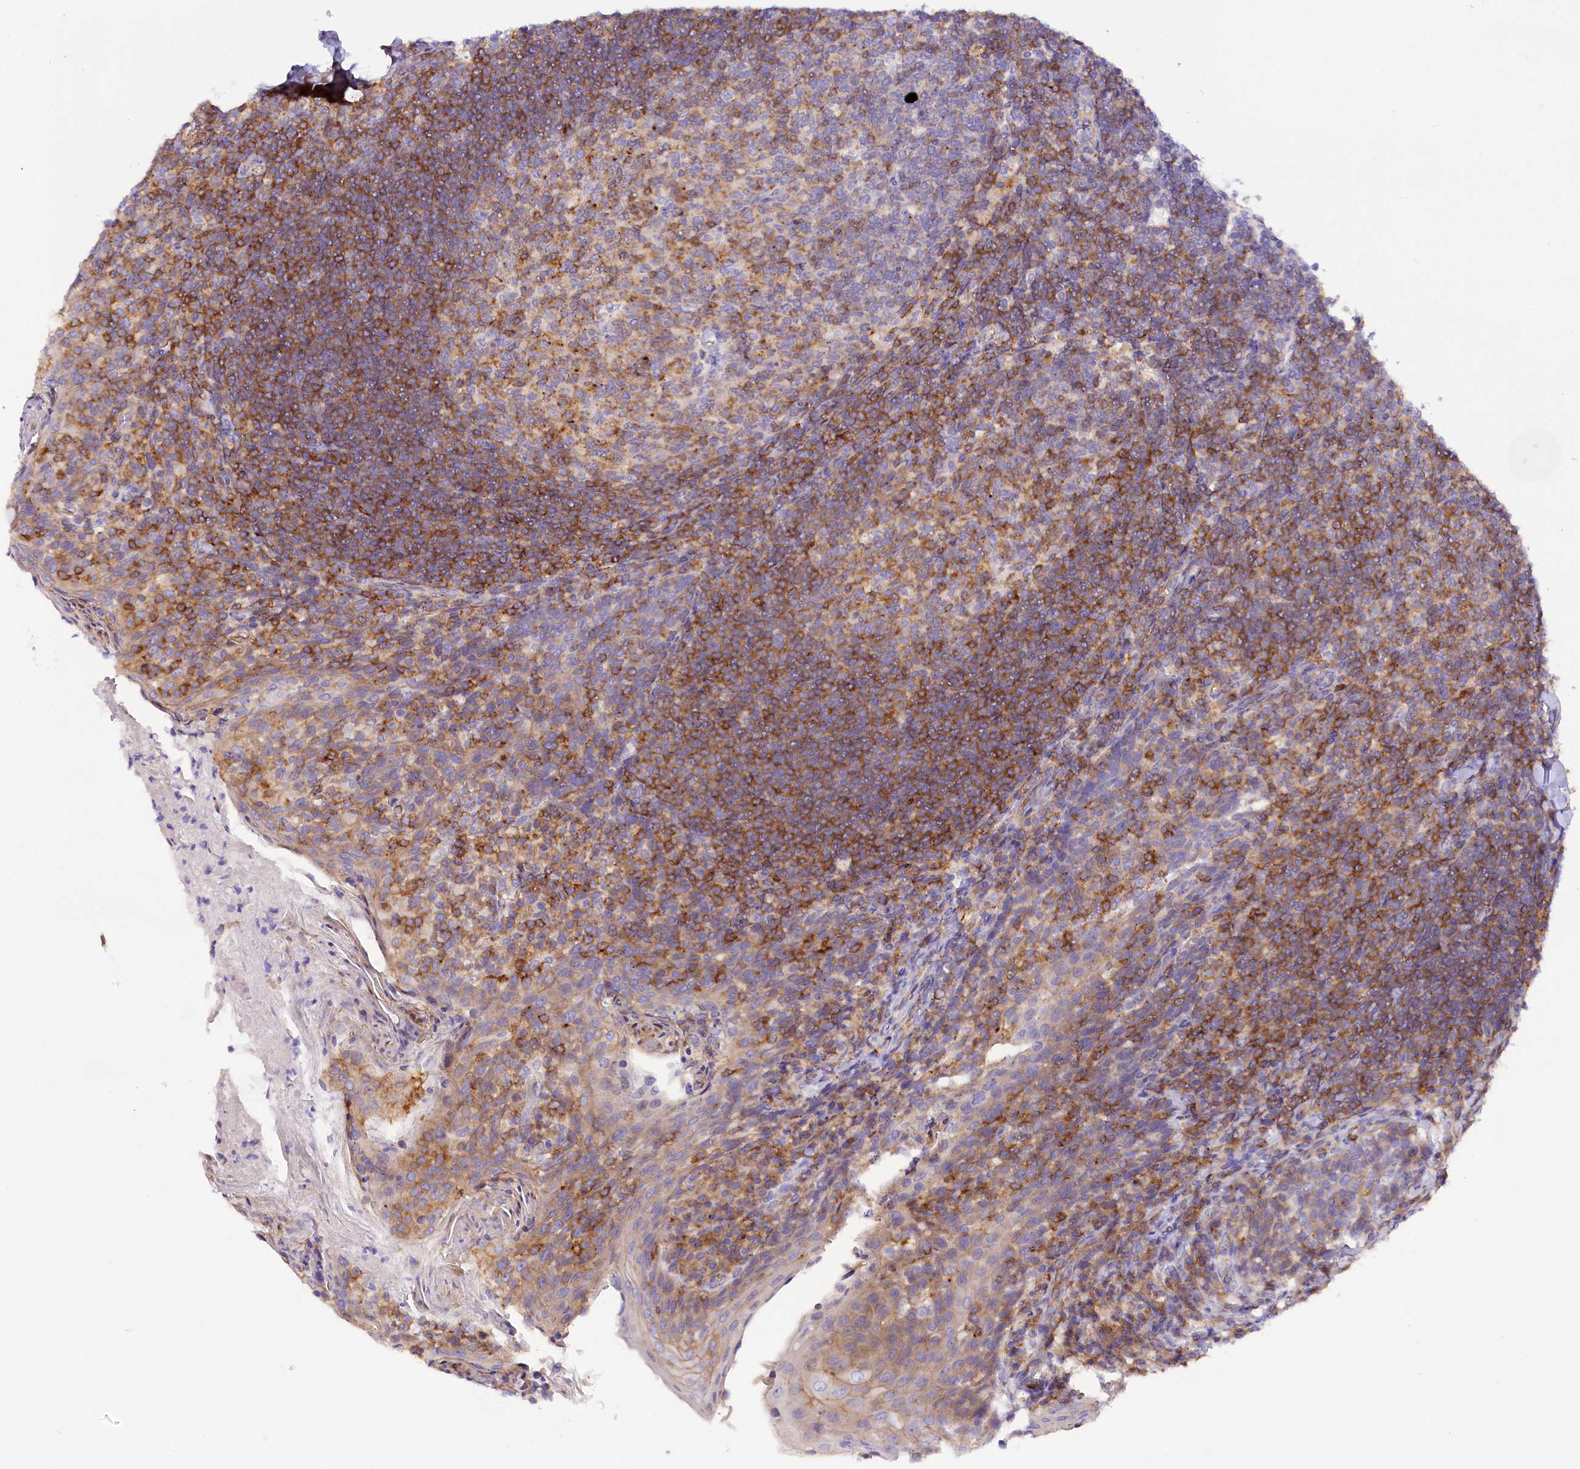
{"staining": {"intensity": "moderate", "quantity": "<25%", "location": "cytoplasmic/membranous"}, "tissue": "tonsil", "cell_type": "Germinal center cells", "image_type": "normal", "snomed": [{"axis": "morphology", "description": "Normal tissue, NOS"}, {"axis": "topography", "description": "Tonsil"}], "caption": "High-magnification brightfield microscopy of unremarkable tonsil stained with DAB (brown) and counterstained with hematoxylin (blue). germinal center cells exhibit moderate cytoplasmic/membranous expression is appreciated in approximately<25% of cells.", "gene": "FAM193A", "patient": {"sex": "female", "age": 10}}